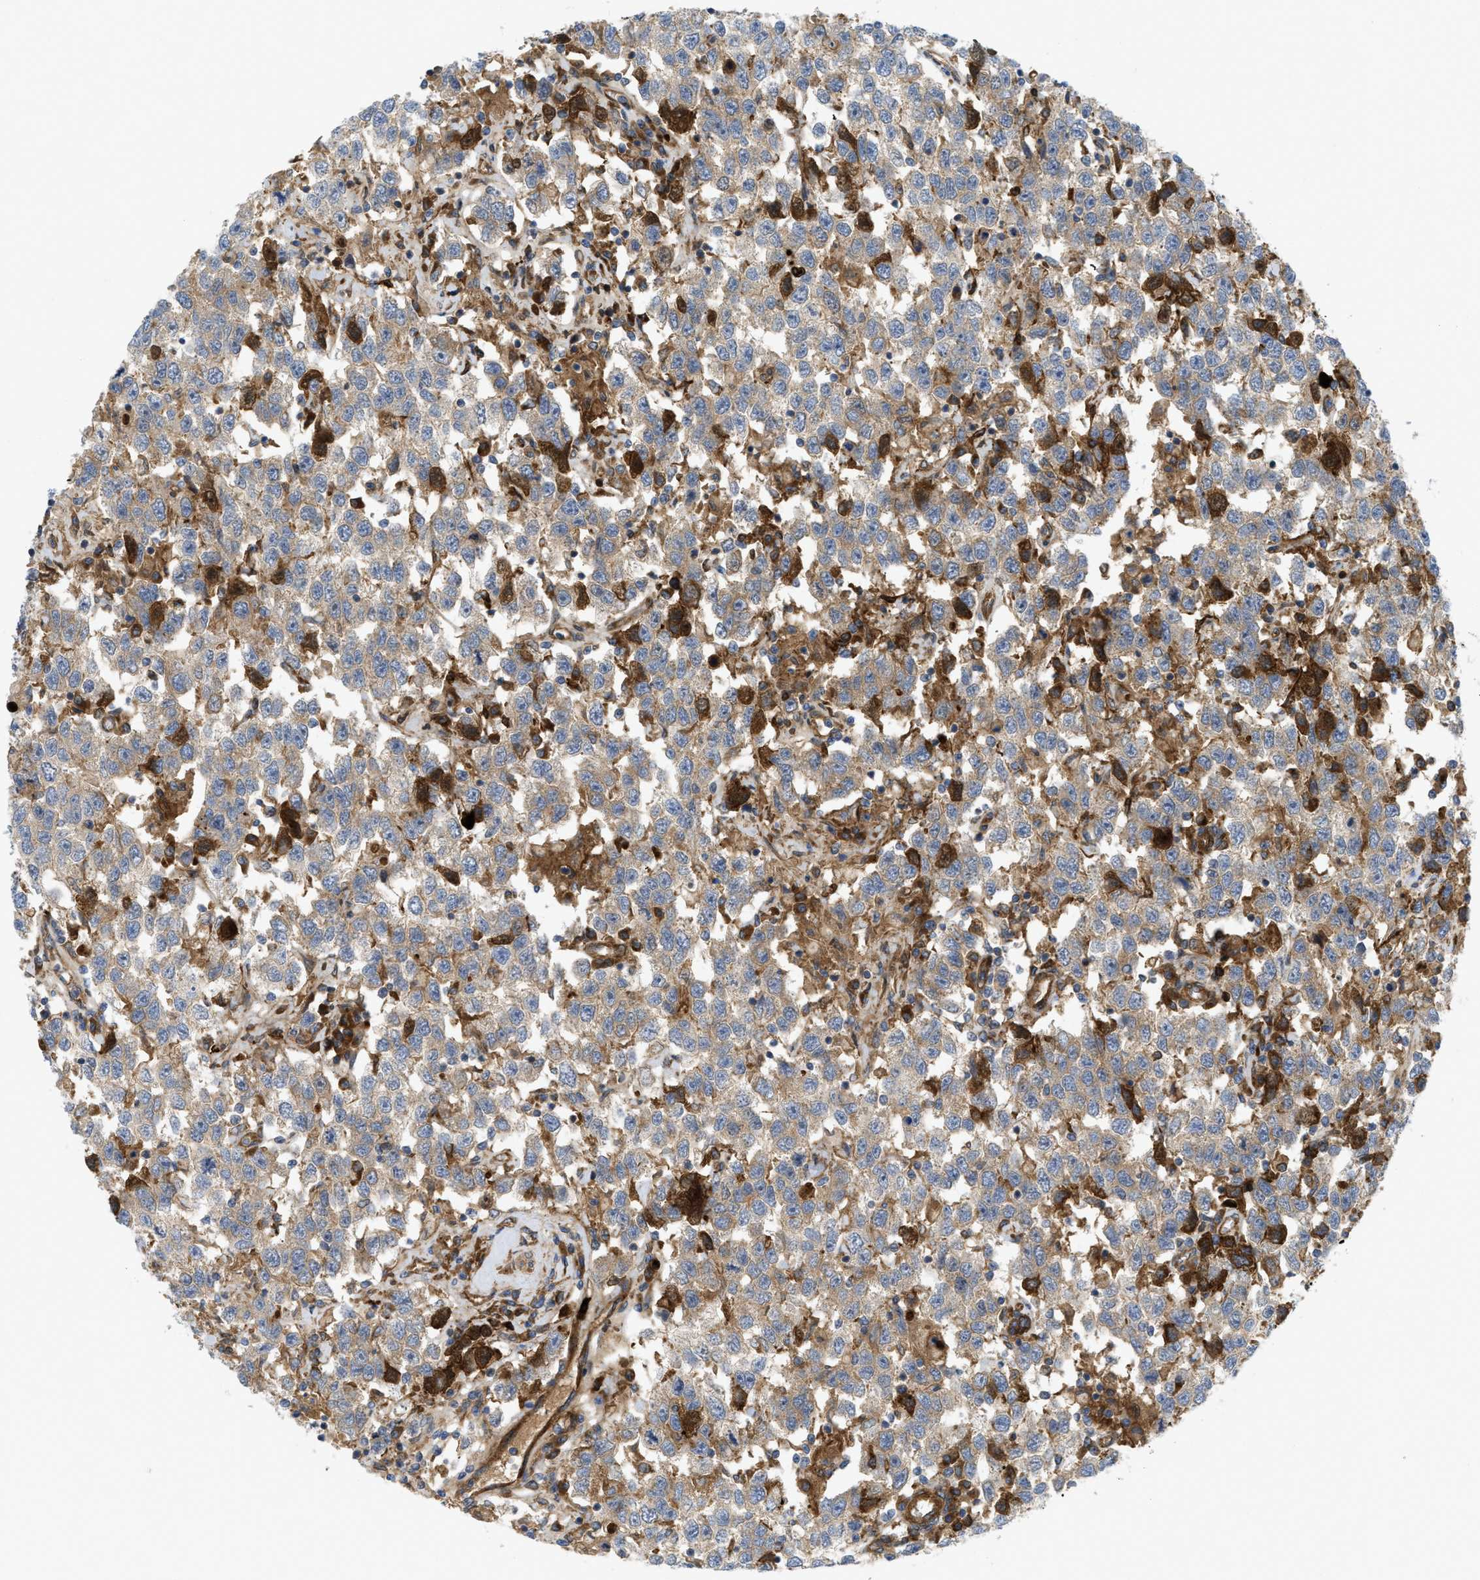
{"staining": {"intensity": "weak", "quantity": ">75%", "location": "cytoplasmic/membranous"}, "tissue": "testis cancer", "cell_type": "Tumor cells", "image_type": "cancer", "snomed": [{"axis": "morphology", "description": "Seminoma, NOS"}, {"axis": "topography", "description": "Testis"}], "caption": "This histopathology image displays IHC staining of human seminoma (testis), with low weak cytoplasmic/membranous expression in approximately >75% of tumor cells.", "gene": "PICALM", "patient": {"sex": "male", "age": 41}}